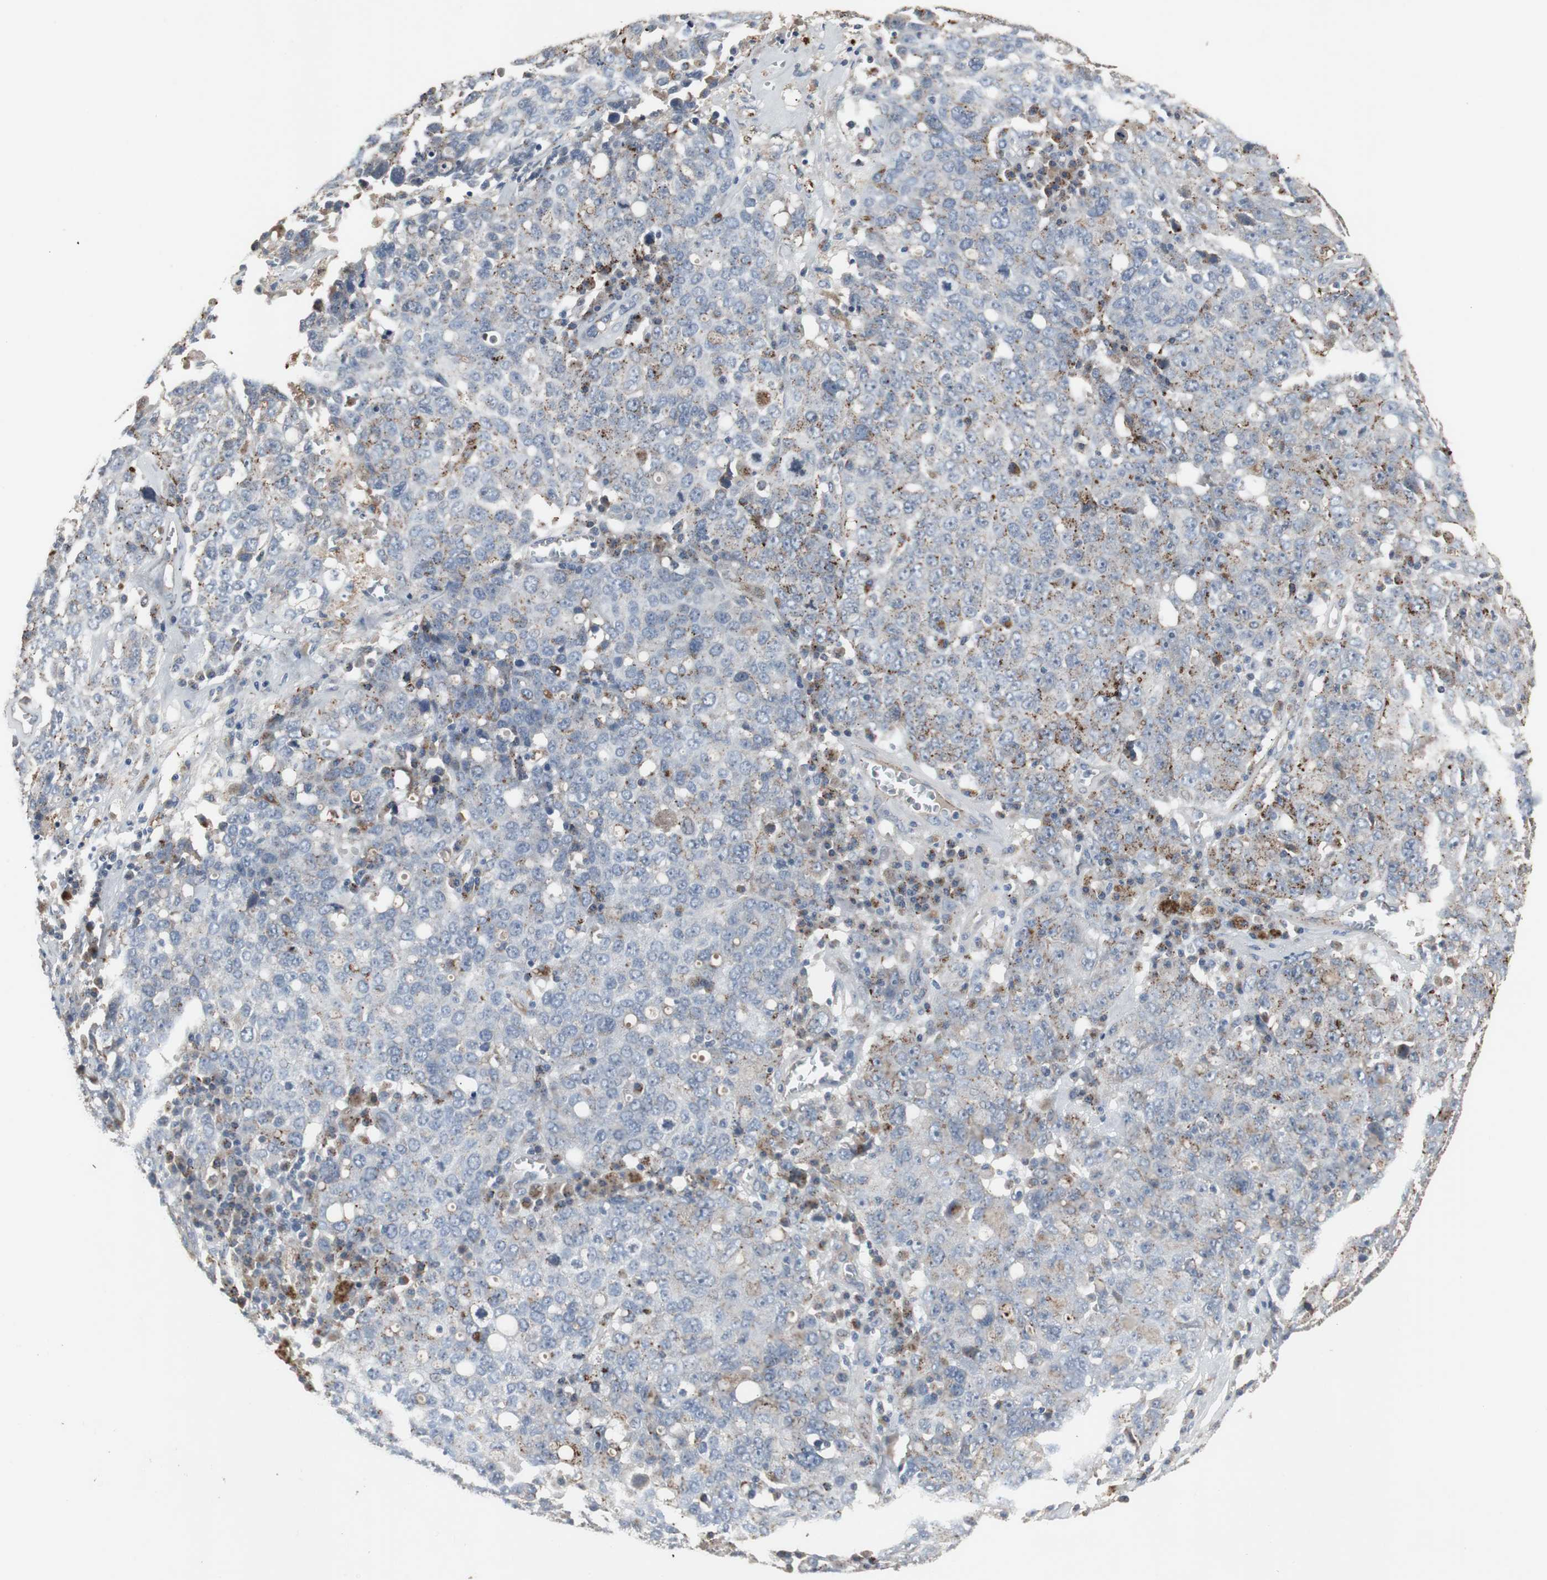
{"staining": {"intensity": "strong", "quantity": "25%-75%", "location": "cytoplasmic/membranous"}, "tissue": "ovarian cancer", "cell_type": "Tumor cells", "image_type": "cancer", "snomed": [{"axis": "morphology", "description": "Carcinoma, endometroid"}, {"axis": "topography", "description": "Ovary"}], "caption": "Immunohistochemical staining of ovarian cancer displays strong cytoplasmic/membranous protein expression in about 25%-75% of tumor cells.", "gene": "GBA1", "patient": {"sex": "female", "age": 62}}